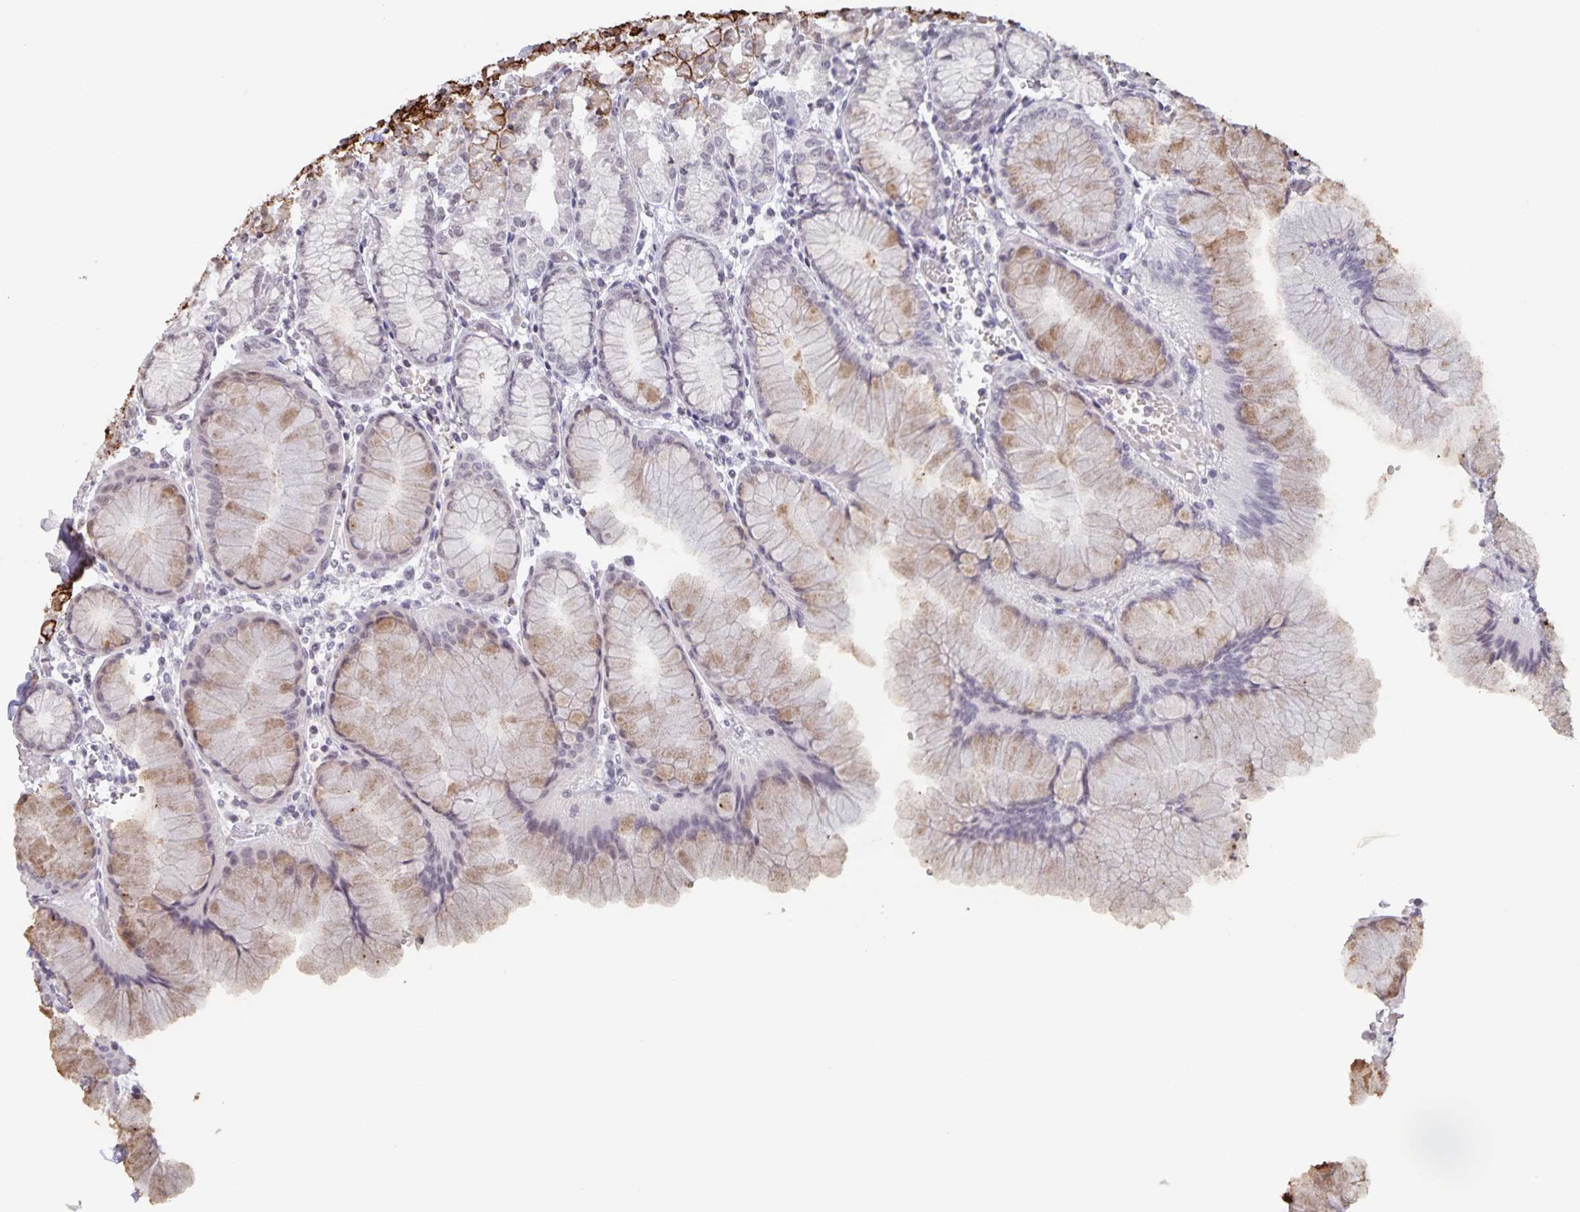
{"staining": {"intensity": "strong", "quantity": "25%-75%", "location": "cytoplasmic/membranous"}, "tissue": "stomach", "cell_type": "Glandular cells", "image_type": "normal", "snomed": [{"axis": "morphology", "description": "Normal tissue, NOS"}, {"axis": "topography", "description": "Stomach"}], "caption": "Immunohistochemistry (IHC) (DAB (3,3'-diaminobenzidine)) staining of normal stomach shows strong cytoplasmic/membranous protein expression in approximately 25%-75% of glandular cells.", "gene": "AQP4", "patient": {"sex": "female", "age": 57}}